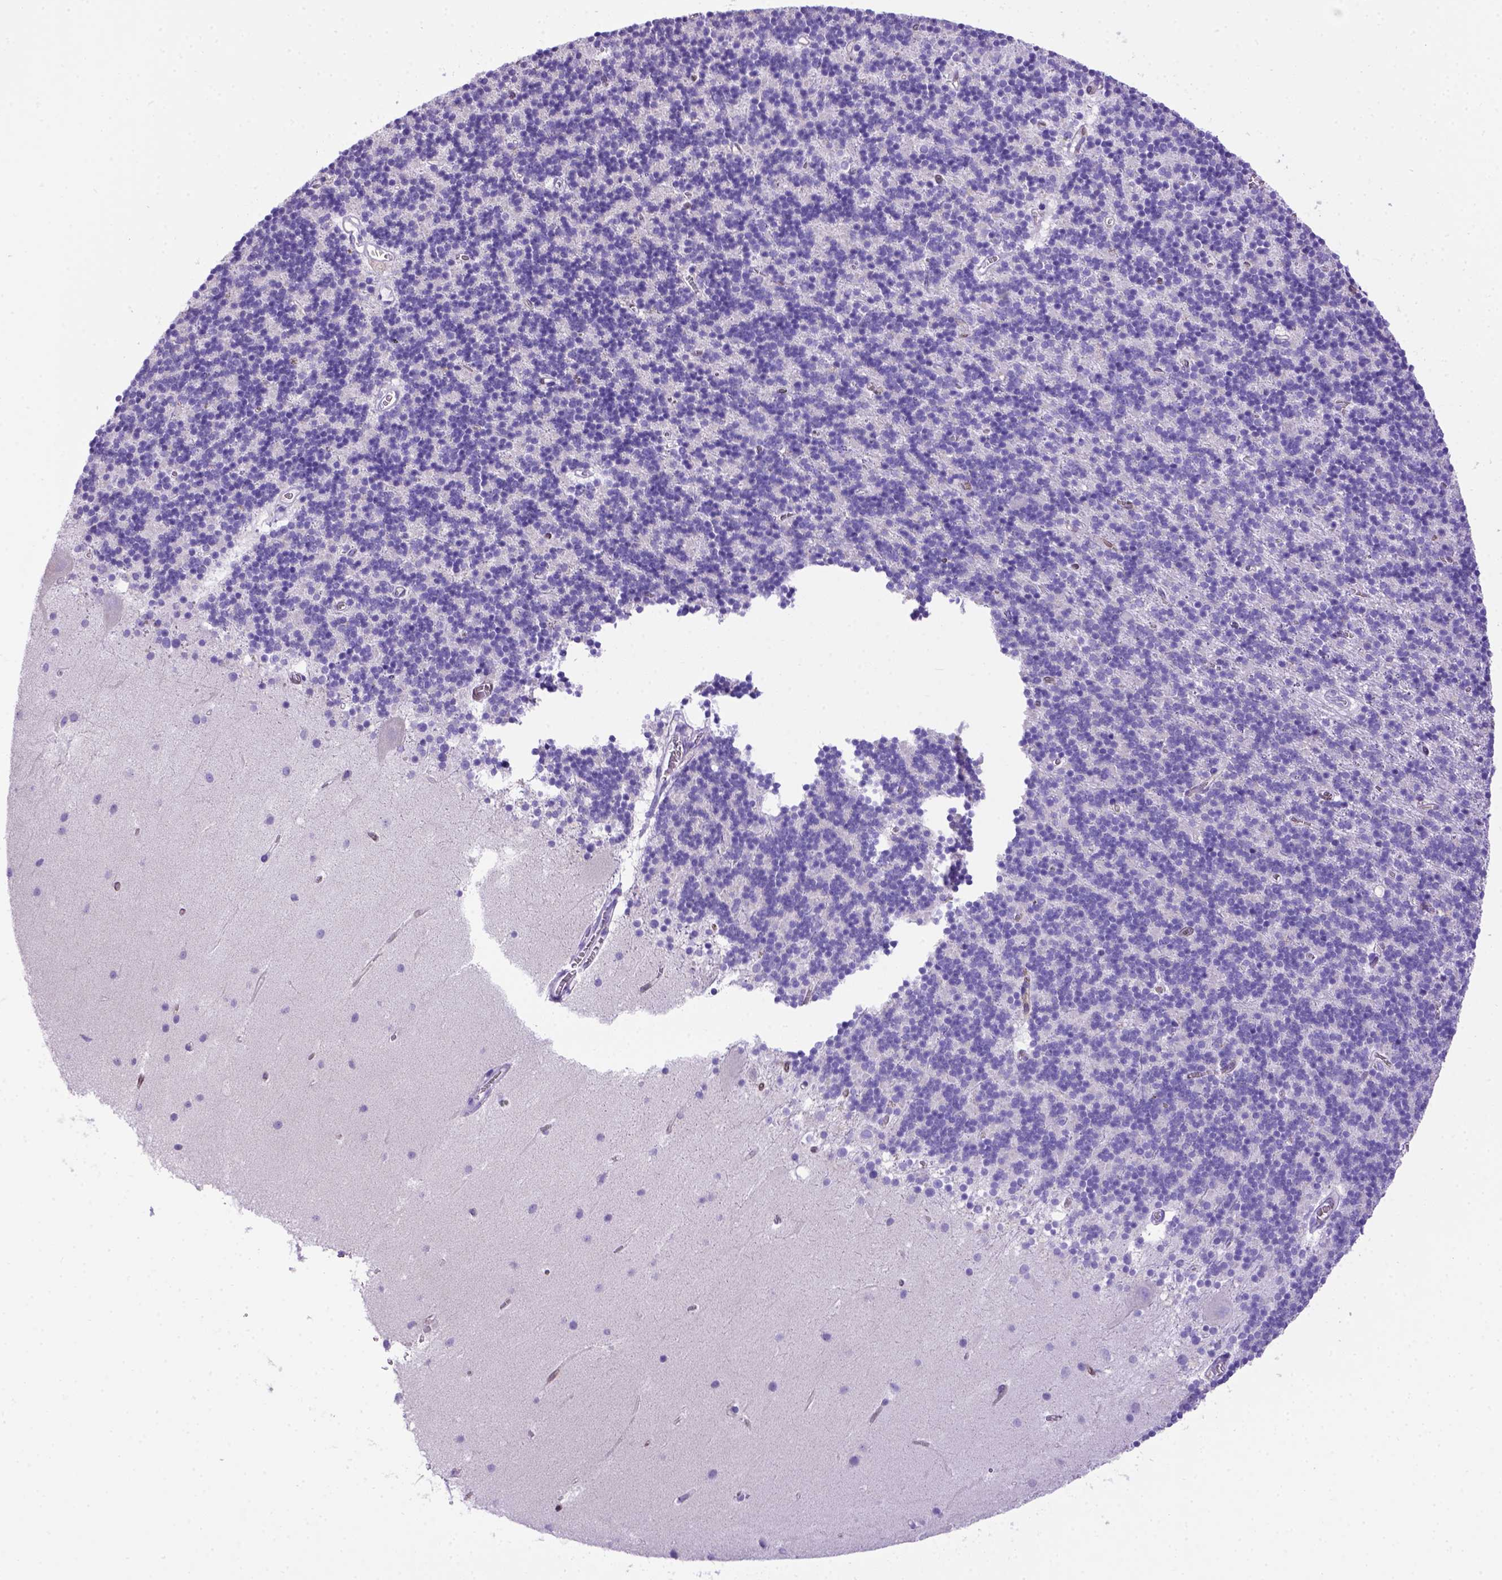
{"staining": {"intensity": "negative", "quantity": "none", "location": "none"}, "tissue": "cerebellum", "cell_type": "Cells in granular layer", "image_type": "normal", "snomed": [{"axis": "morphology", "description": "Normal tissue, NOS"}, {"axis": "topography", "description": "Cerebellum"}], "caption": "The immunohistochemistry image has no significant expression in cells in granular layer of cerebellum. Nuclei are stained in blue.", "gene": "PTGES", "patient": {"sex": "male", "age": 70}}